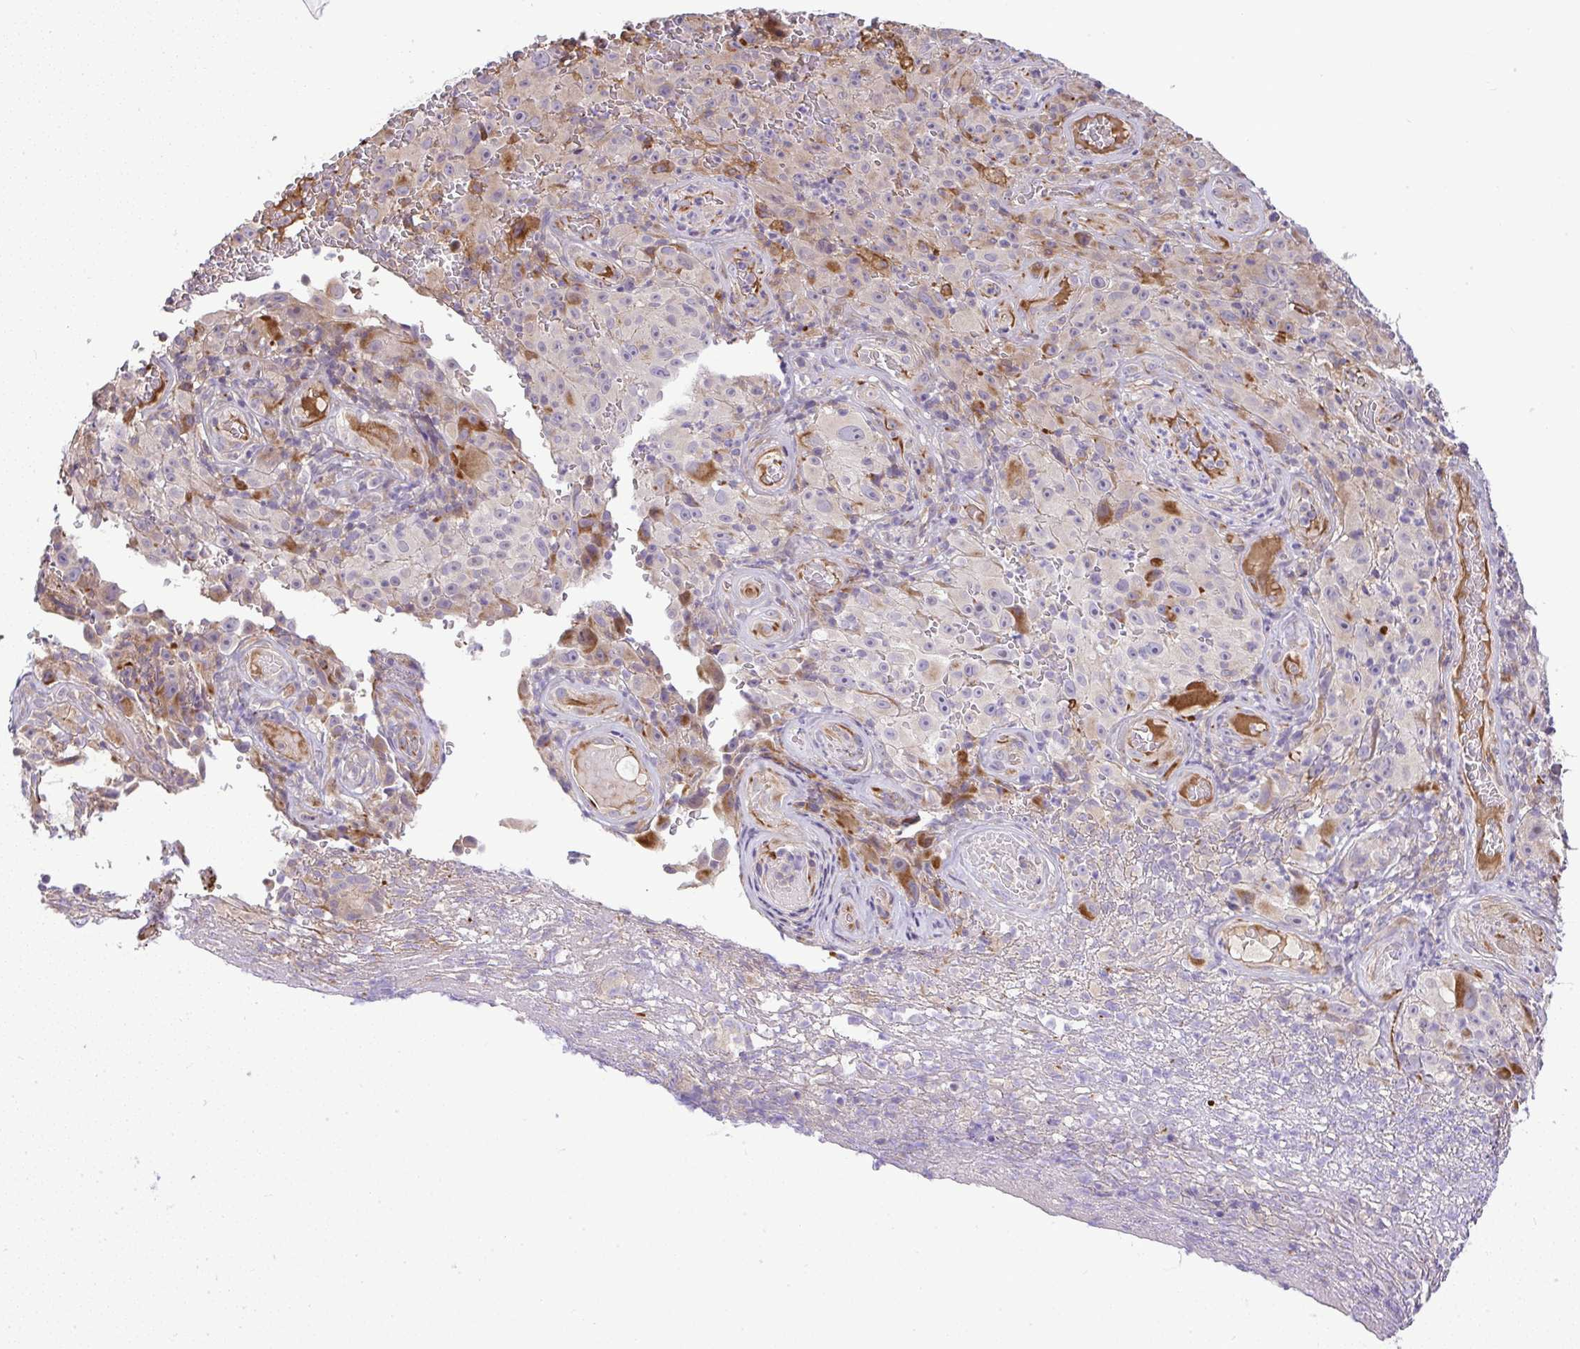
{"staining": {"intensity": "negative", "quantity": "none", "location": "none"}, "tissue": "melanoma", "cell_type": "Tumor cells", "image_type": "cancer", "snomed": [{"axis": "morphology", "description": "Malignant melanoma, NOS"}, {"axis": "topography", "description": "Skin"}], "caption": "Melanoma stained for a protein using immunohistochemistry shows no expression tumor cells.", "gene": "GRID2", "patient": {"sex": "female", "age": 82}}